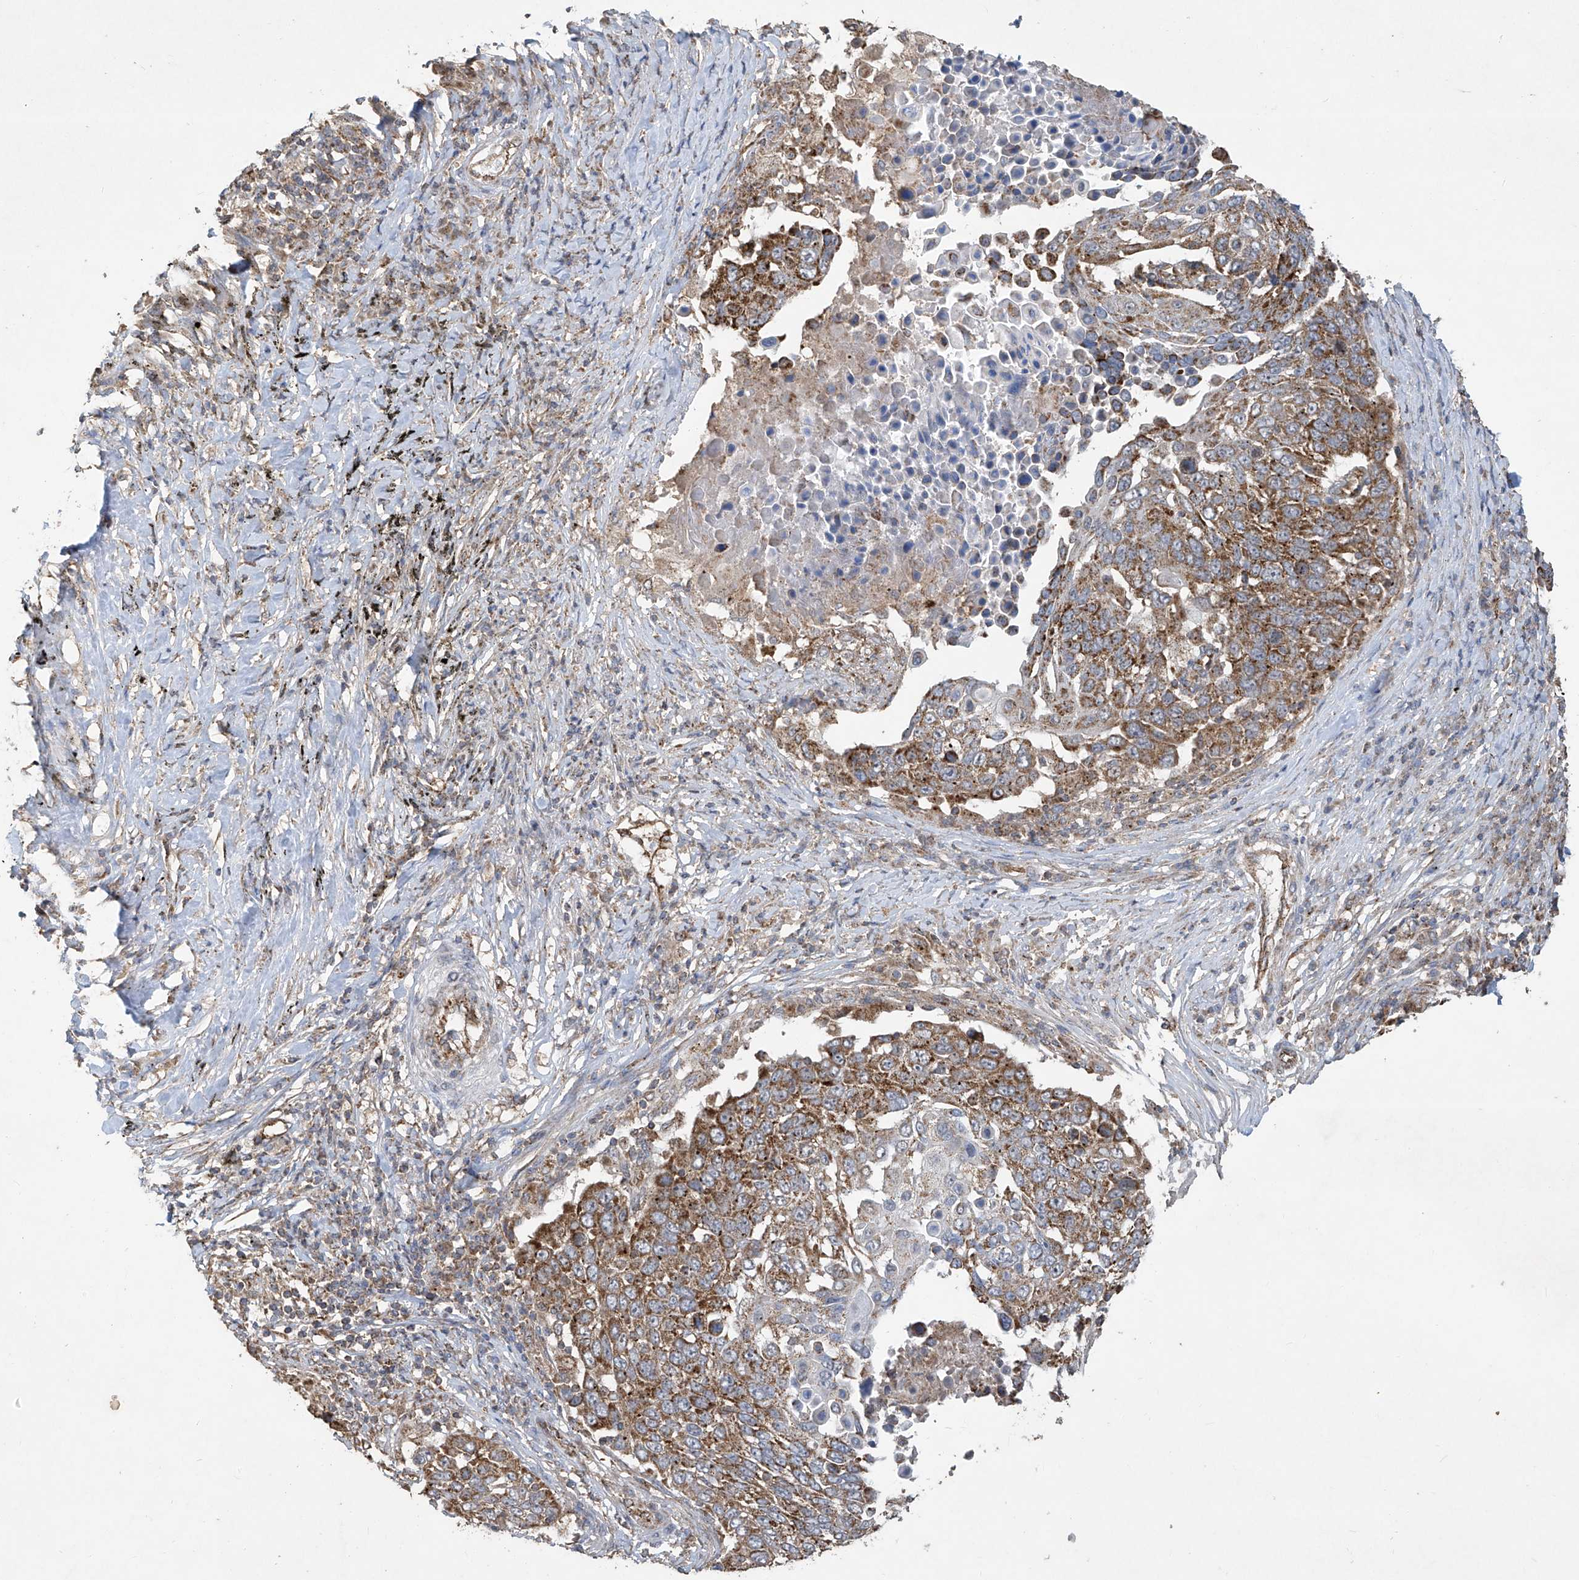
{"staining": {"intensity": "moderate", "quantity": ">75%", "location": "cytoplasmic/membranous"}, "tissue": "lung cancer", "cell_type": "Tumor cells", "image_type": "cancer", "snomed": [{"axis": "morphology", "description": "Squamous cell carcinoma, NOS"}, {"axis": "topography", "description": "Lung"}], "caption": "Lung cancer was stained to show a protein in brown. There is medium levels of moderate cytoplasmic/membranous expression in approximately >75% of tumor cells.", "gene": "UQCC1", "patient": {"sex": "male", "age": 66}}